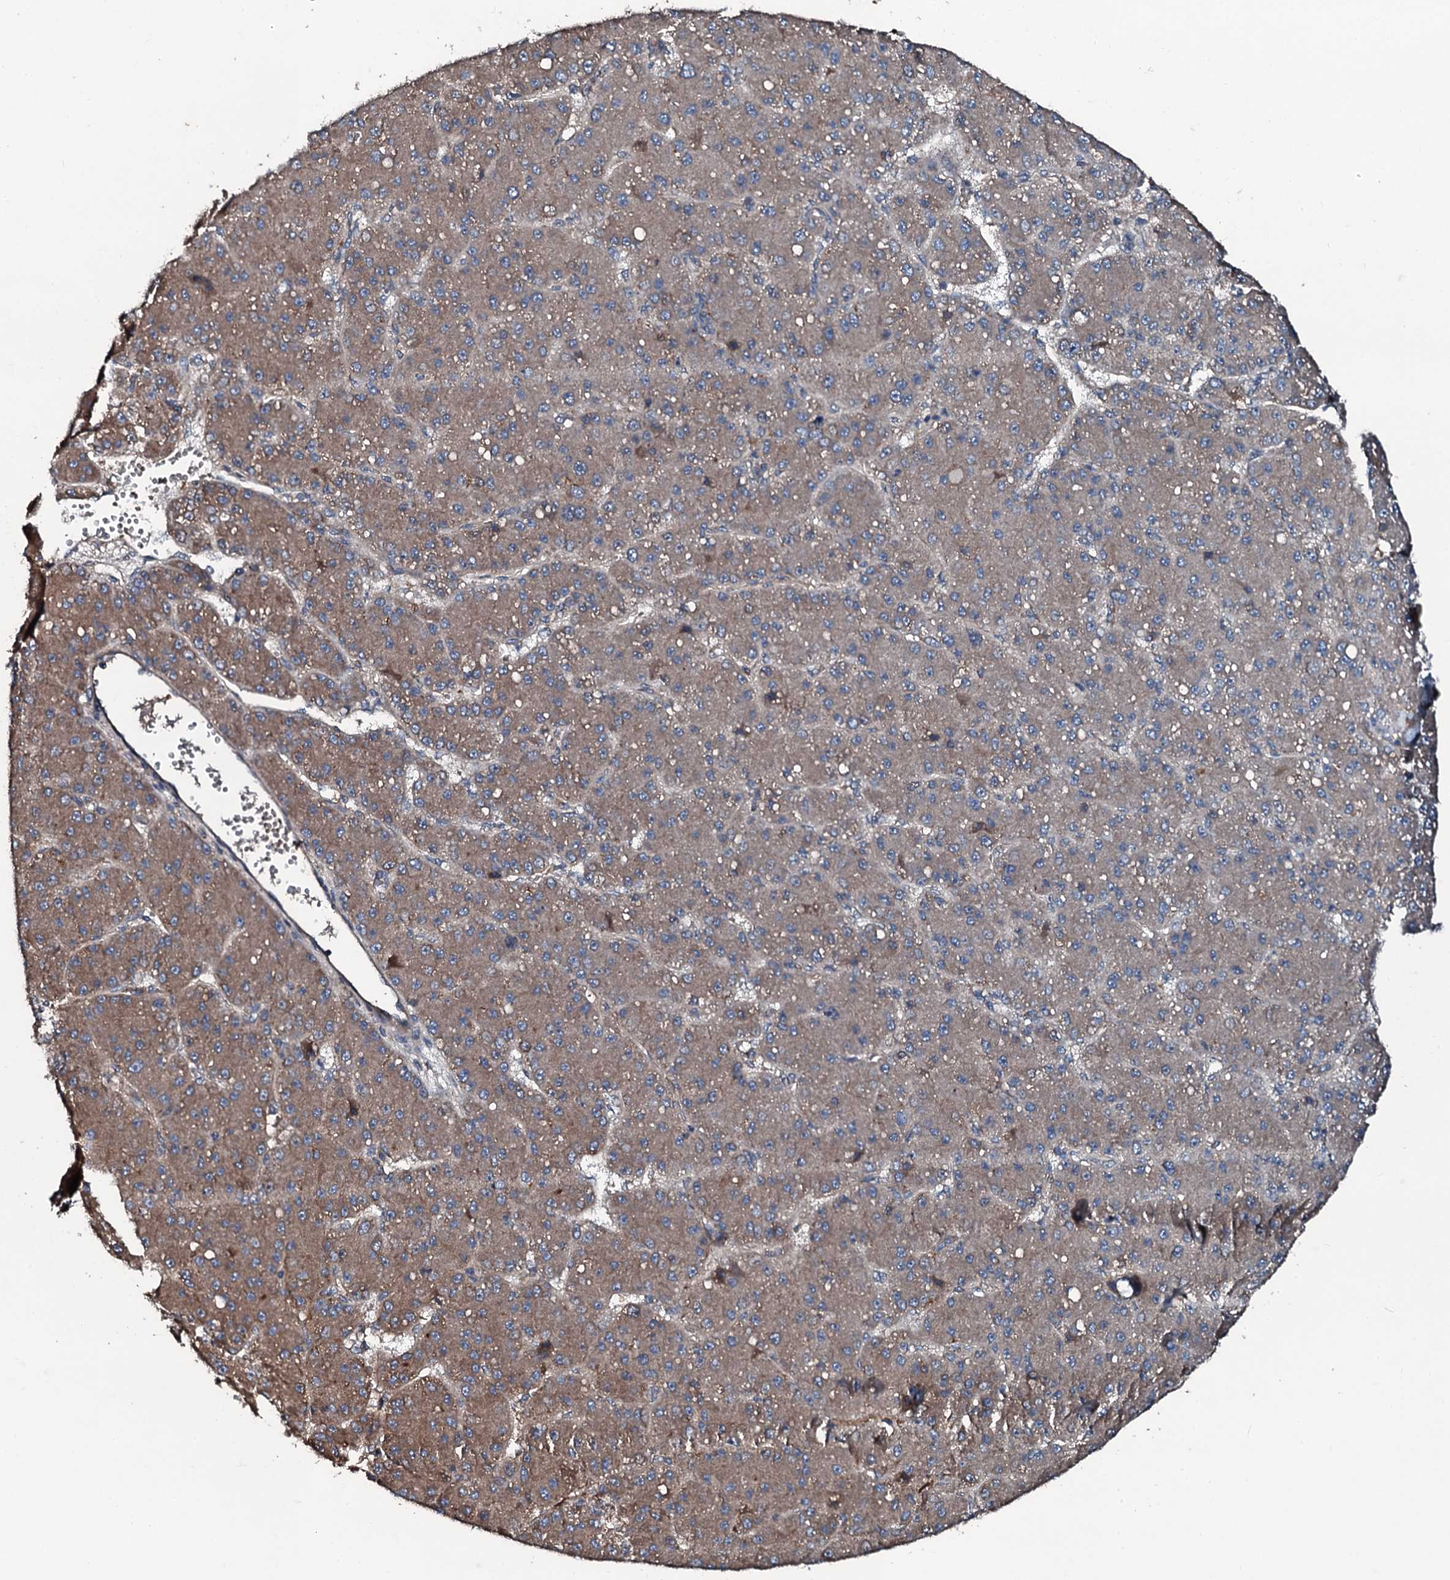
{"staining": {"intensity": "moderate", "quantity": ">75%", "location": "cytoplasmic/membranous"}, "tissue": "liver cancer", "cell_type": "Tumor cells", "image_type": "cancer", "snomed": [{"axis": "morphology", "description": "Carcinoma, Hepatocellular, NOS"}, {"axis": "topography", "description": "Liver"}], "caption": "There is medium levels of moderate cytoplasmic/membranous positivity in tumor cells of liver cancer (hepatocellular carcinoma), as demonstrated by immunohistochemical staining (brown color).", "gene": "AARS1", "patient": {"sex": "male", "age": 67}}